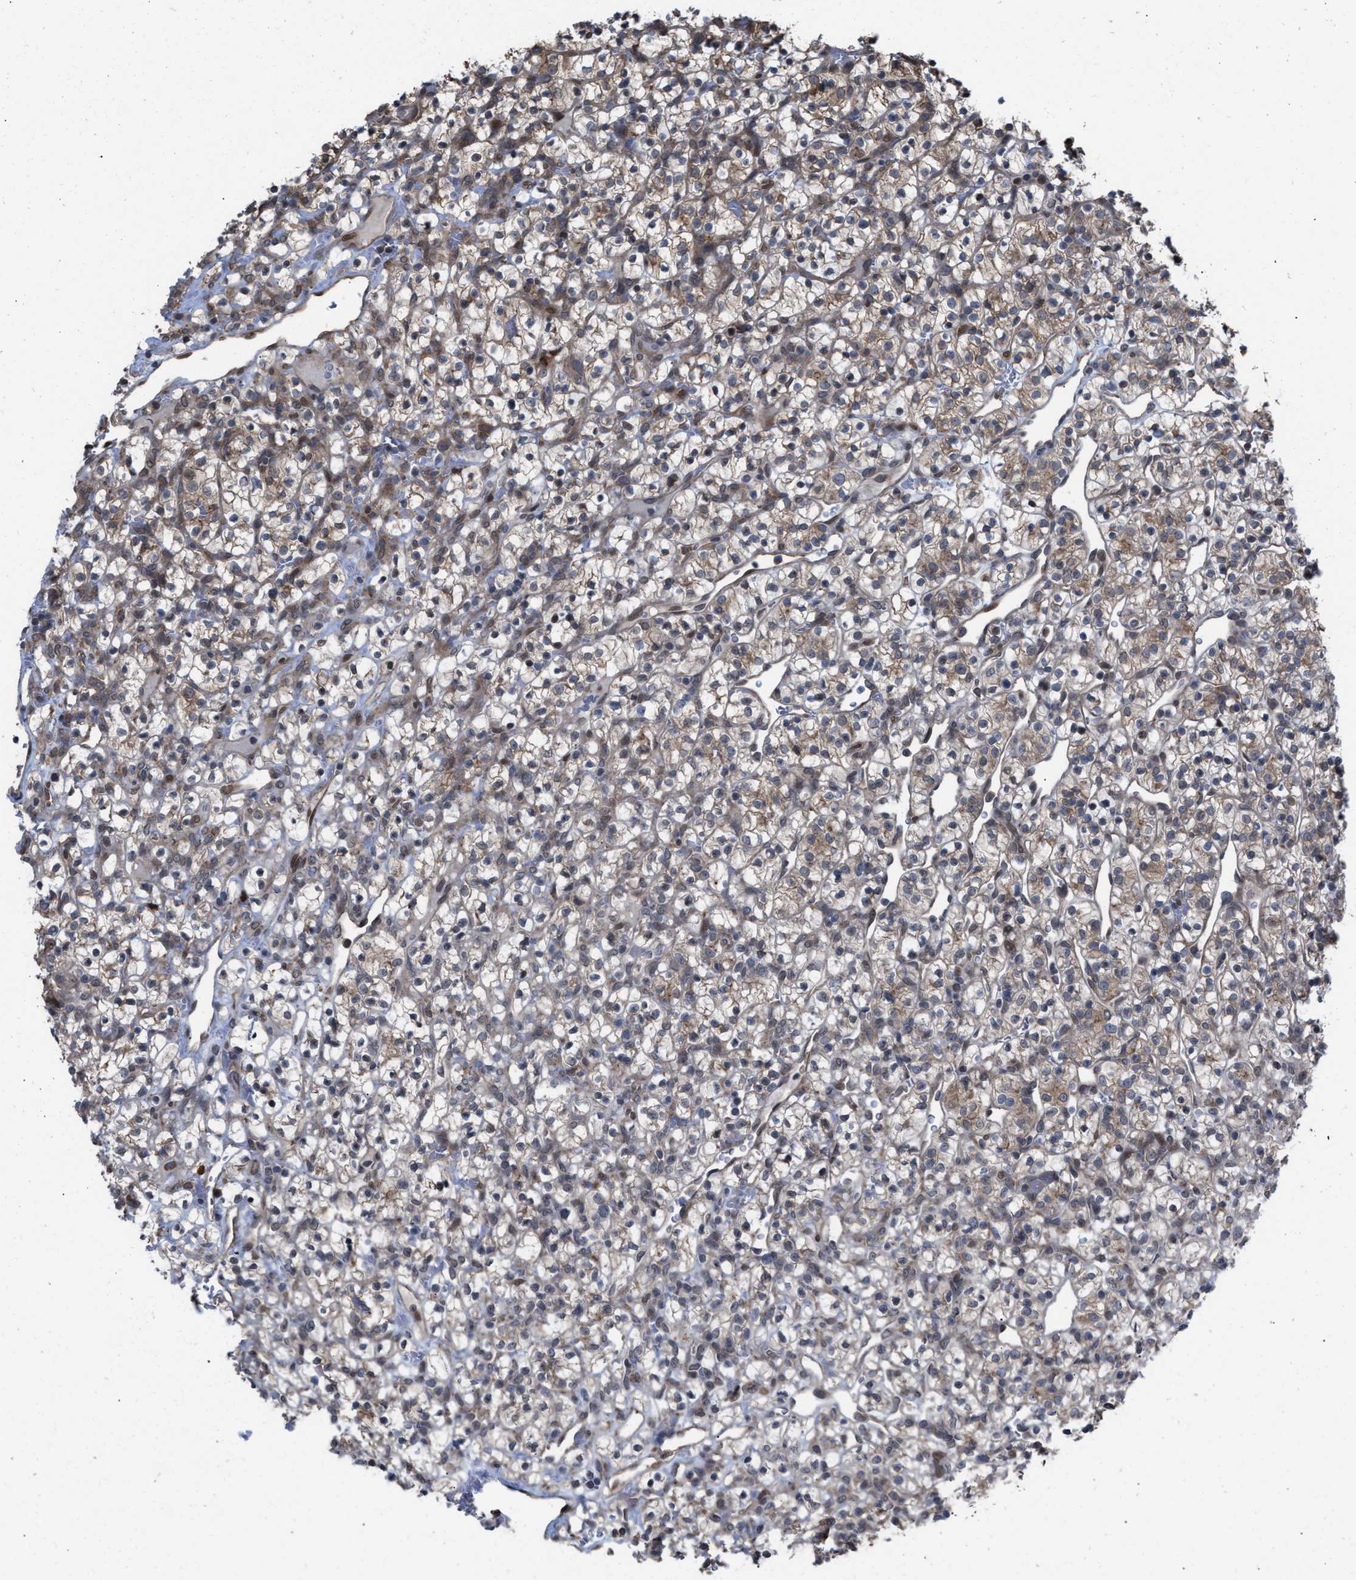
{"staining": {"intensity": "weak", "quantity": ">75%", "location": "cytoplasmic/membranous"}, "tissue": "renal cancer", "cell_type": "Tumor cells", "image_type": "cancer", "snomed": [{"axis": "morphology", "description": "Adenocarcinoma, NOS"}, {"axis": "topography", "description": "Kidney"}], "caption": "Human renal cancer (adenocarcinoma) stained for a protein (brown) shows weak cytoplasmic/membranous positive expression in approximately >75% of tumor cells.", "gene": "TP53BP2", "patient": {"sex": "female", "age": 57}}